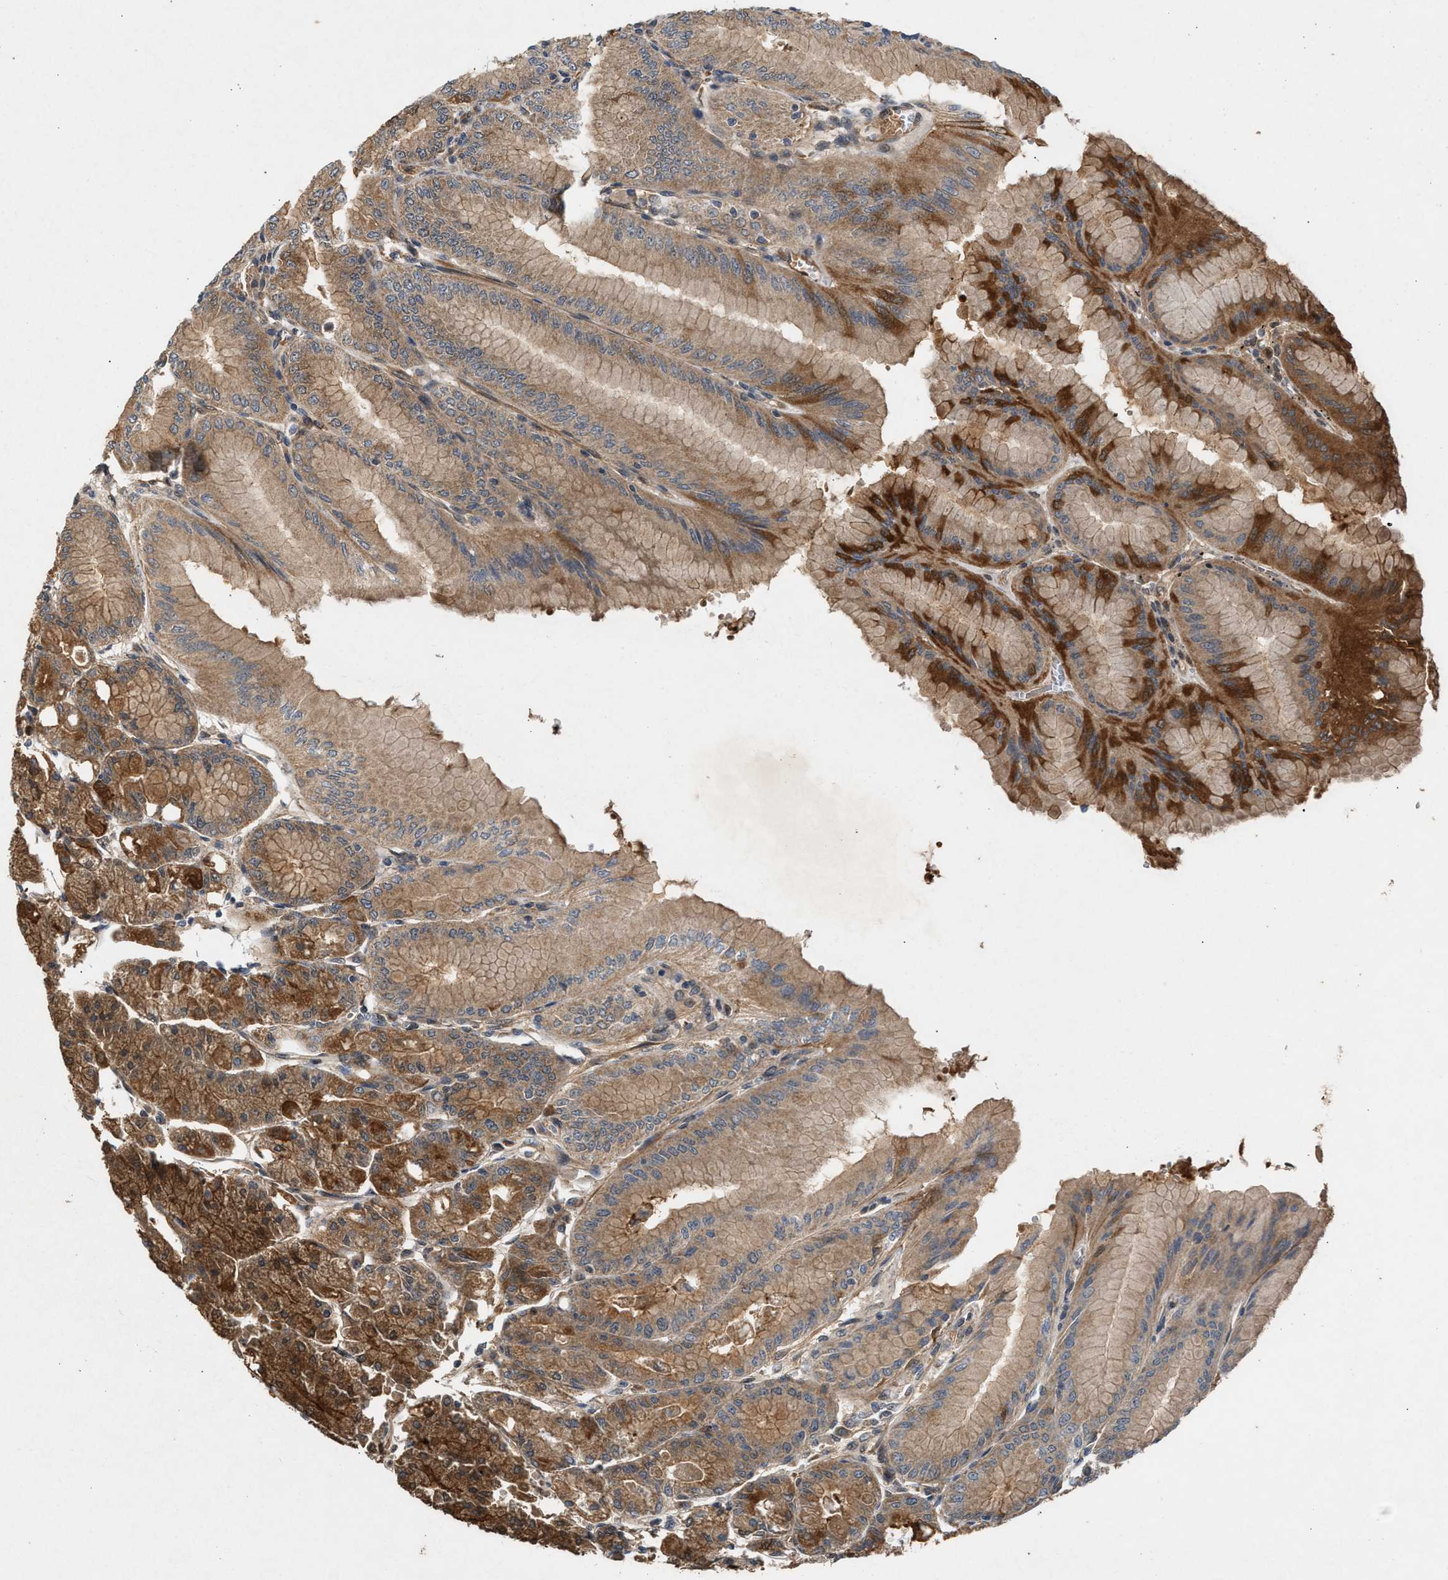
{"staining": {"intensity": "moderate", "quantity": ">75%", "location": "cytoplasmic/membranous,nuclear"}, "tissue": "stomach", "cell_type": "Glandular cells", "image_type": "normal", "snomed": [{"axis": "morphology", "description": "Normal tissue, NOS"}, {"axis": "topography", "description": "Stomach, lower"}], "caption": "Immunohistochemistry (IHC) photomicrograph of unremarkable human stomach stained for a protein (brown), which displays medium levels of moderate cytoplasmic/membranous,nuclear positivity in approximately >75% of glandular cells.", "gene": "RUSC2", "patient": {"sex": "male", "age": 71}}